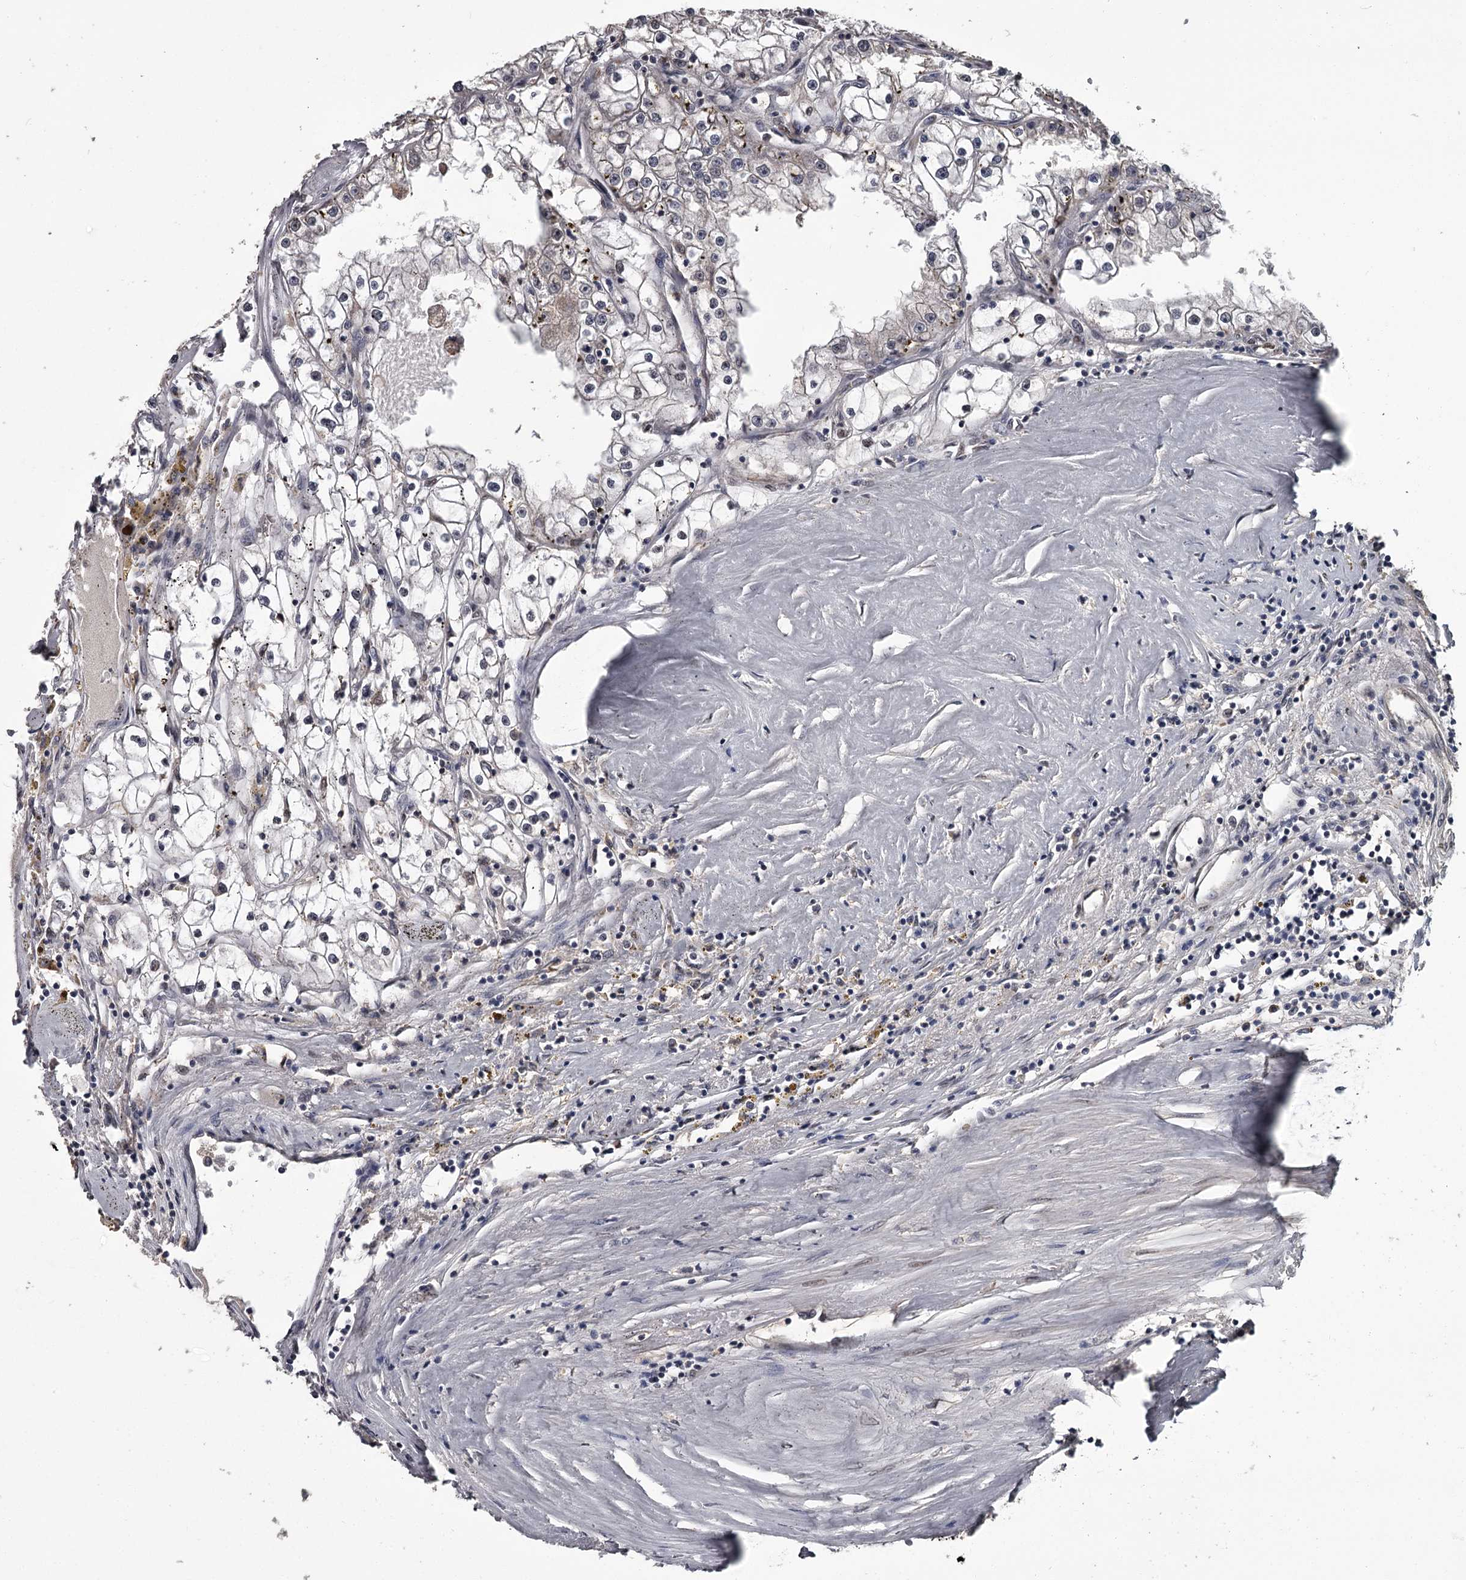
{"staining": {"intensity": "negative", "quantity": "none", "location": "none"}, "tissue": "renal cancer", "cell_type": "Tumor cells", "image_type": "cancer", "snomed": [{"axis": "morphology", "description": "Adenocarcinoma, NOS"}, {"axis": "topography", "description": "Kidney"}], "caption": "High magnification brightfield microscopy of renal cancer (adenocarcinoma) stained with DAB (brown) and counterstained with hematoxylin (blue): tumor cells show no significant positivity.", "gene": "PRPF40B", "patient": {"sex": "male", "age": 56}}